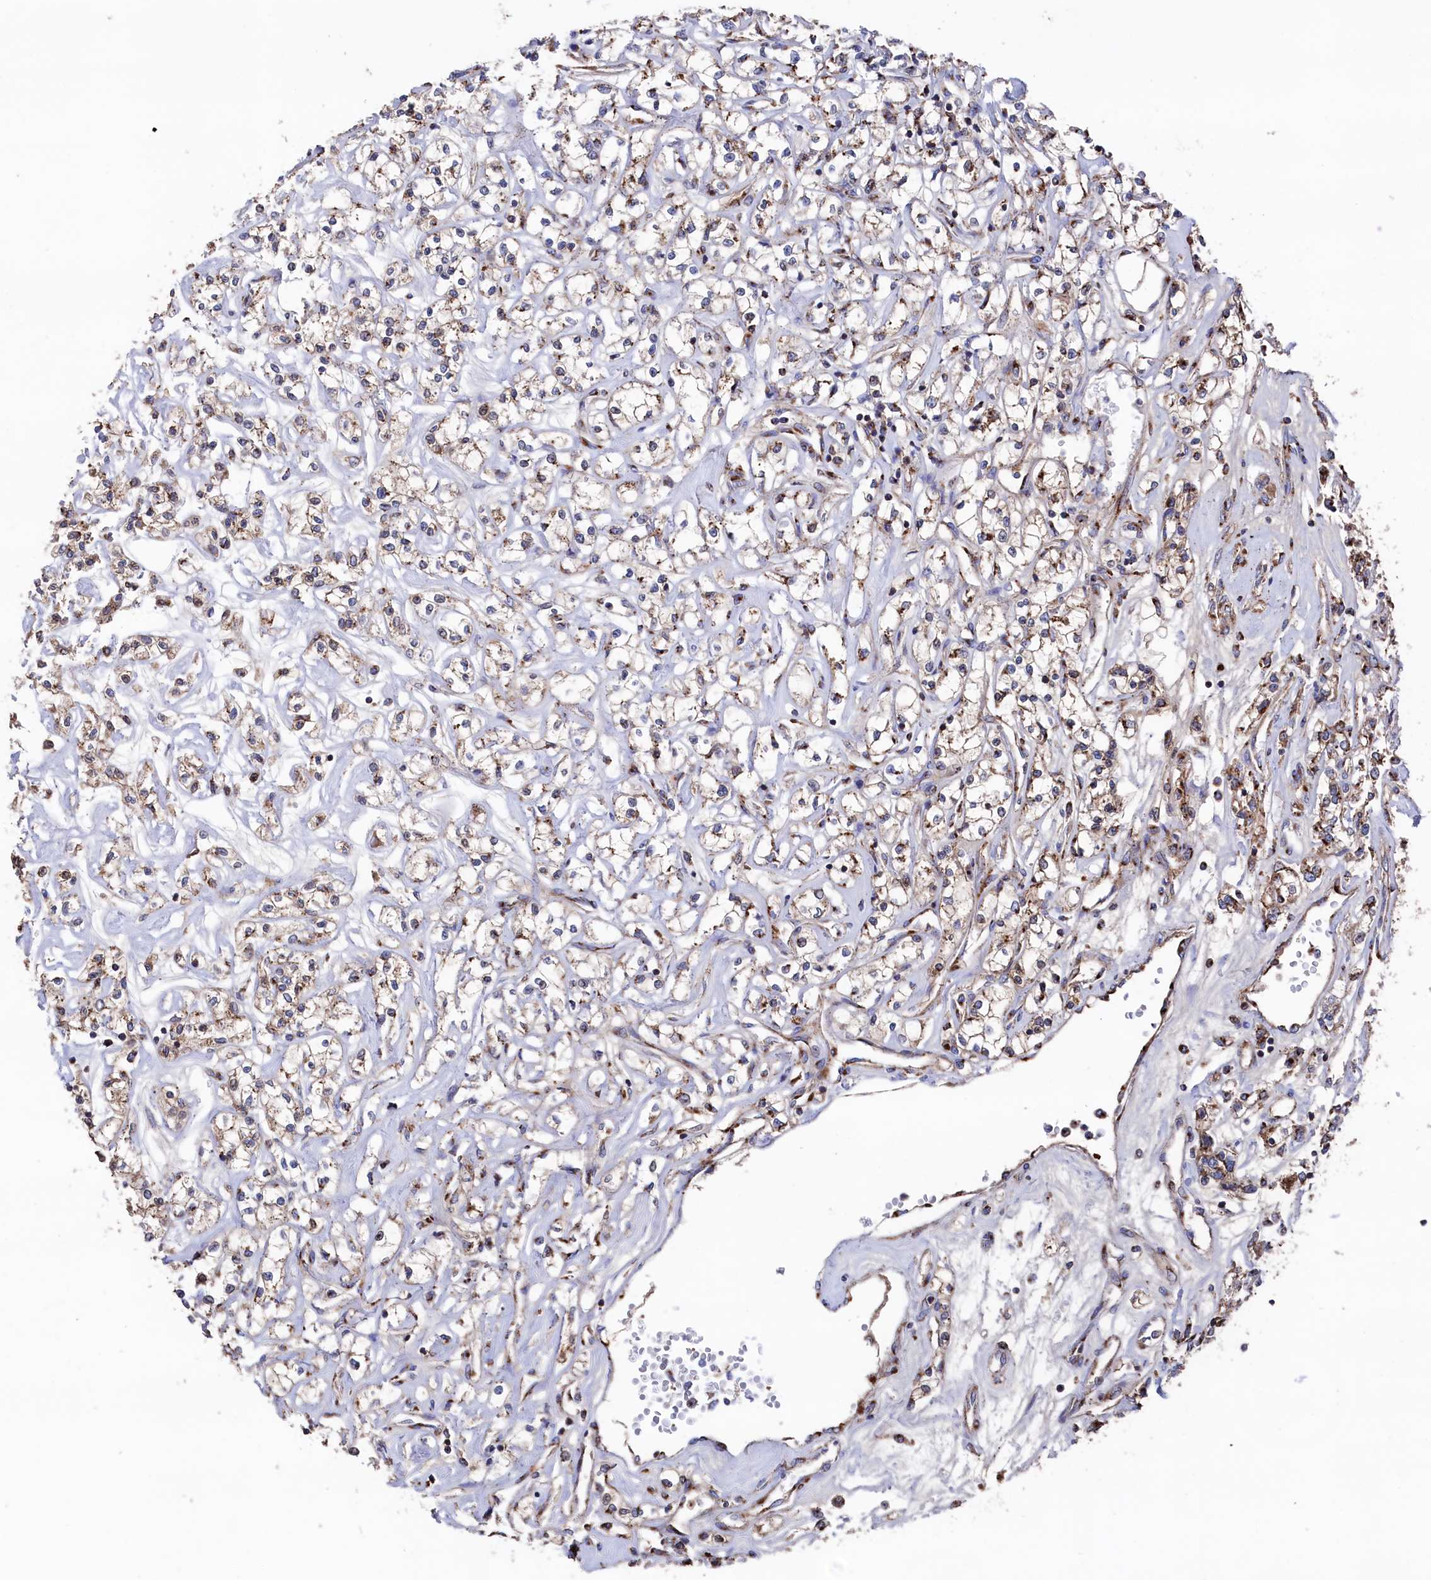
{"staining": {"intensity": "moderate", "quantity": ">75%", "location": "cytoplasmic/membranous"}, "tissue": "renal cancer", "cell_type": "Tumor cells", "image_type": "cancer", "snomed": [{"axis": "morphology", "description": "Adenocarcinoma, NOS"}, {"axis": "topography", "description": "Kidney"}], "caption": "Protein staining displays moderate cytoplasmic/membranous staining in approximately >75% of tumor cells in renal adenocarcinoma.", "gene": "PRRC1", "patient": {"sex": "female", "age": 59}}